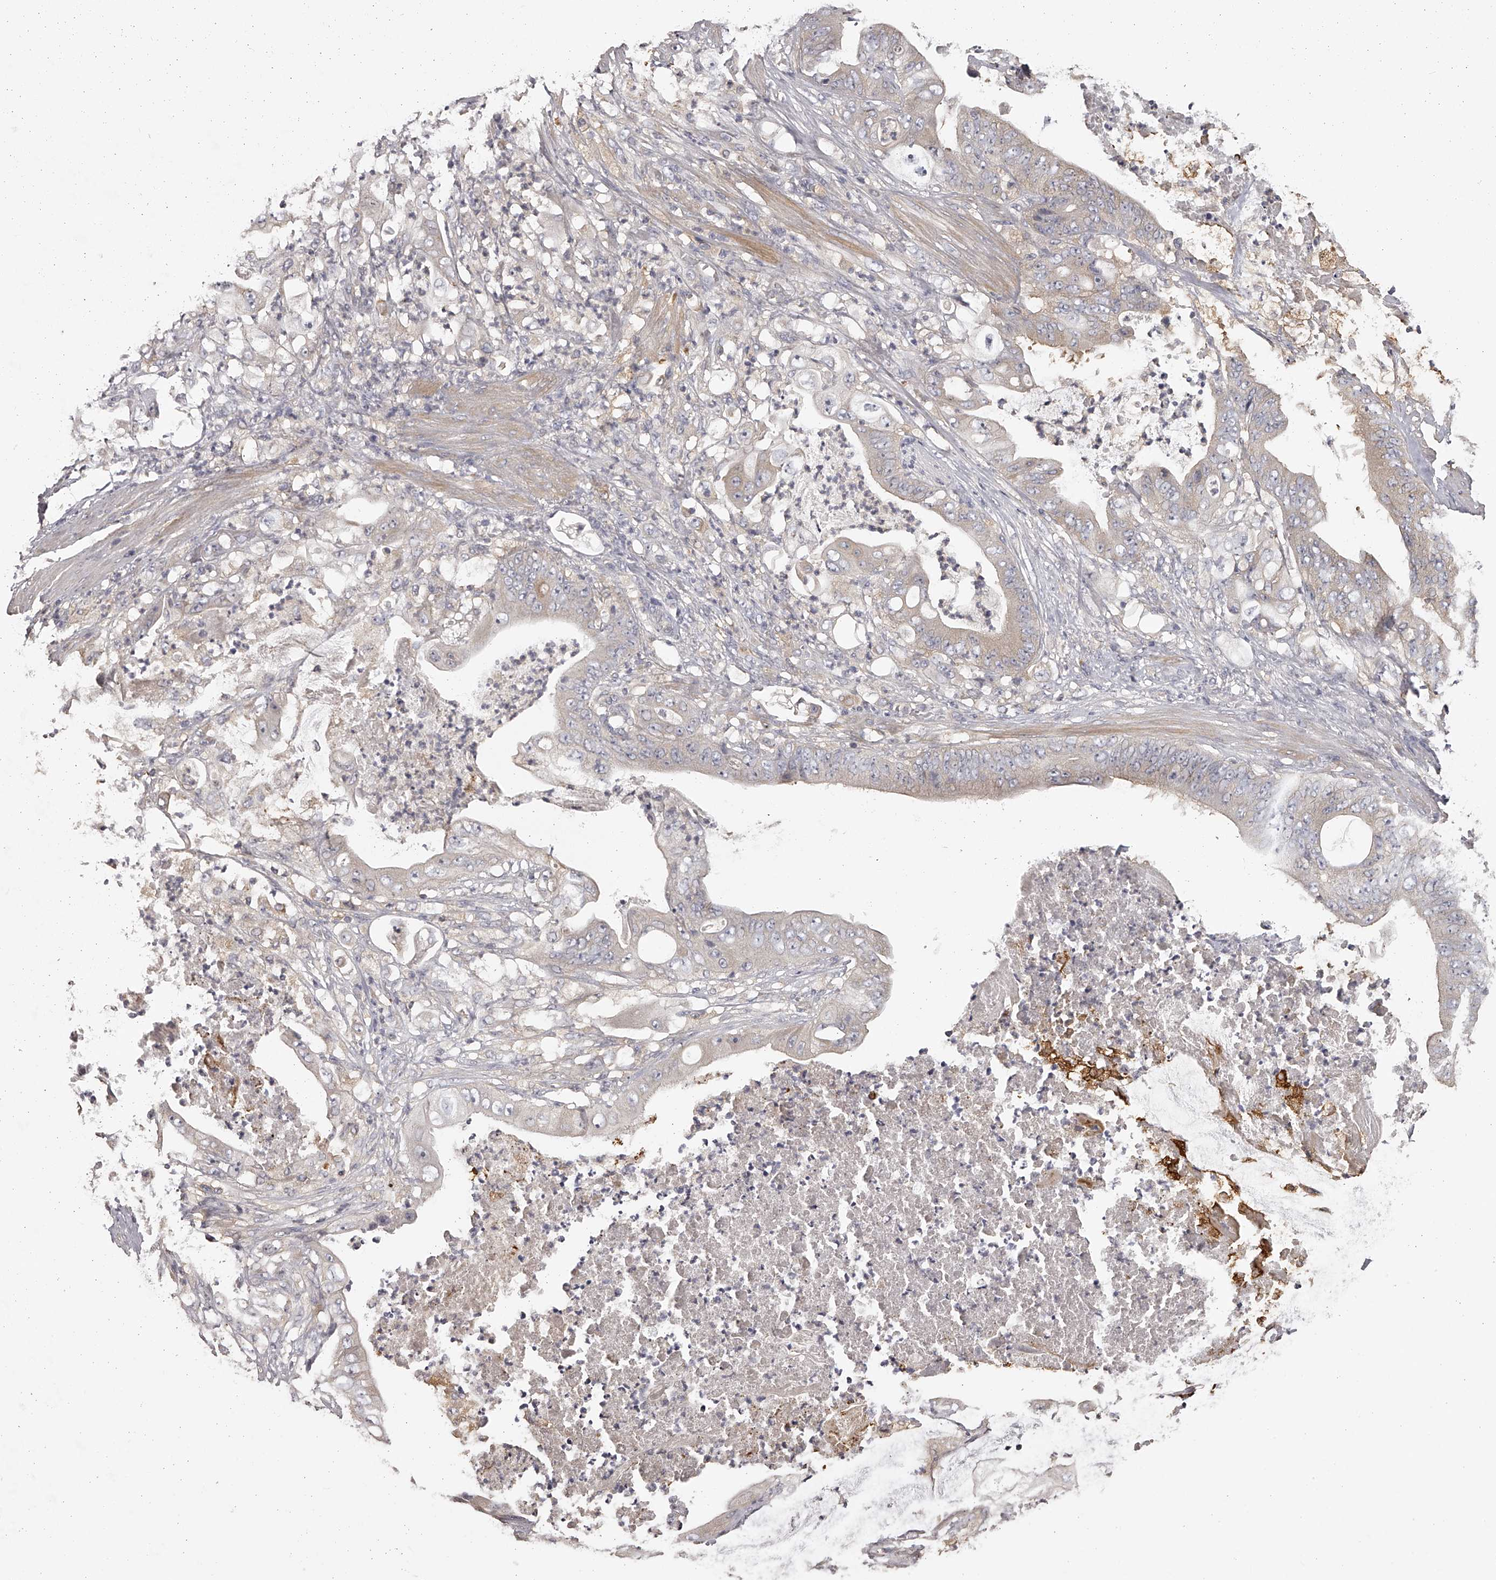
{"staining": {"intensity": "negative", "quantity": "none", "location": "none"}, "tissue": "stomach cancer", "cell_type": "Tumor cells", "image_type": "cancer", "snomed": [{"axis": "morphology", "description": "Adenocarcinoma, NOS"}, {"axis": "topography", "description": "Stomach"}], "caption": "This is a photomicrograph of IHC staining of stomach adenocarcinoma, which shows no expression in tumor cells.", "gene": "TNN", "patient": {"sex": "female", "age": 73}}